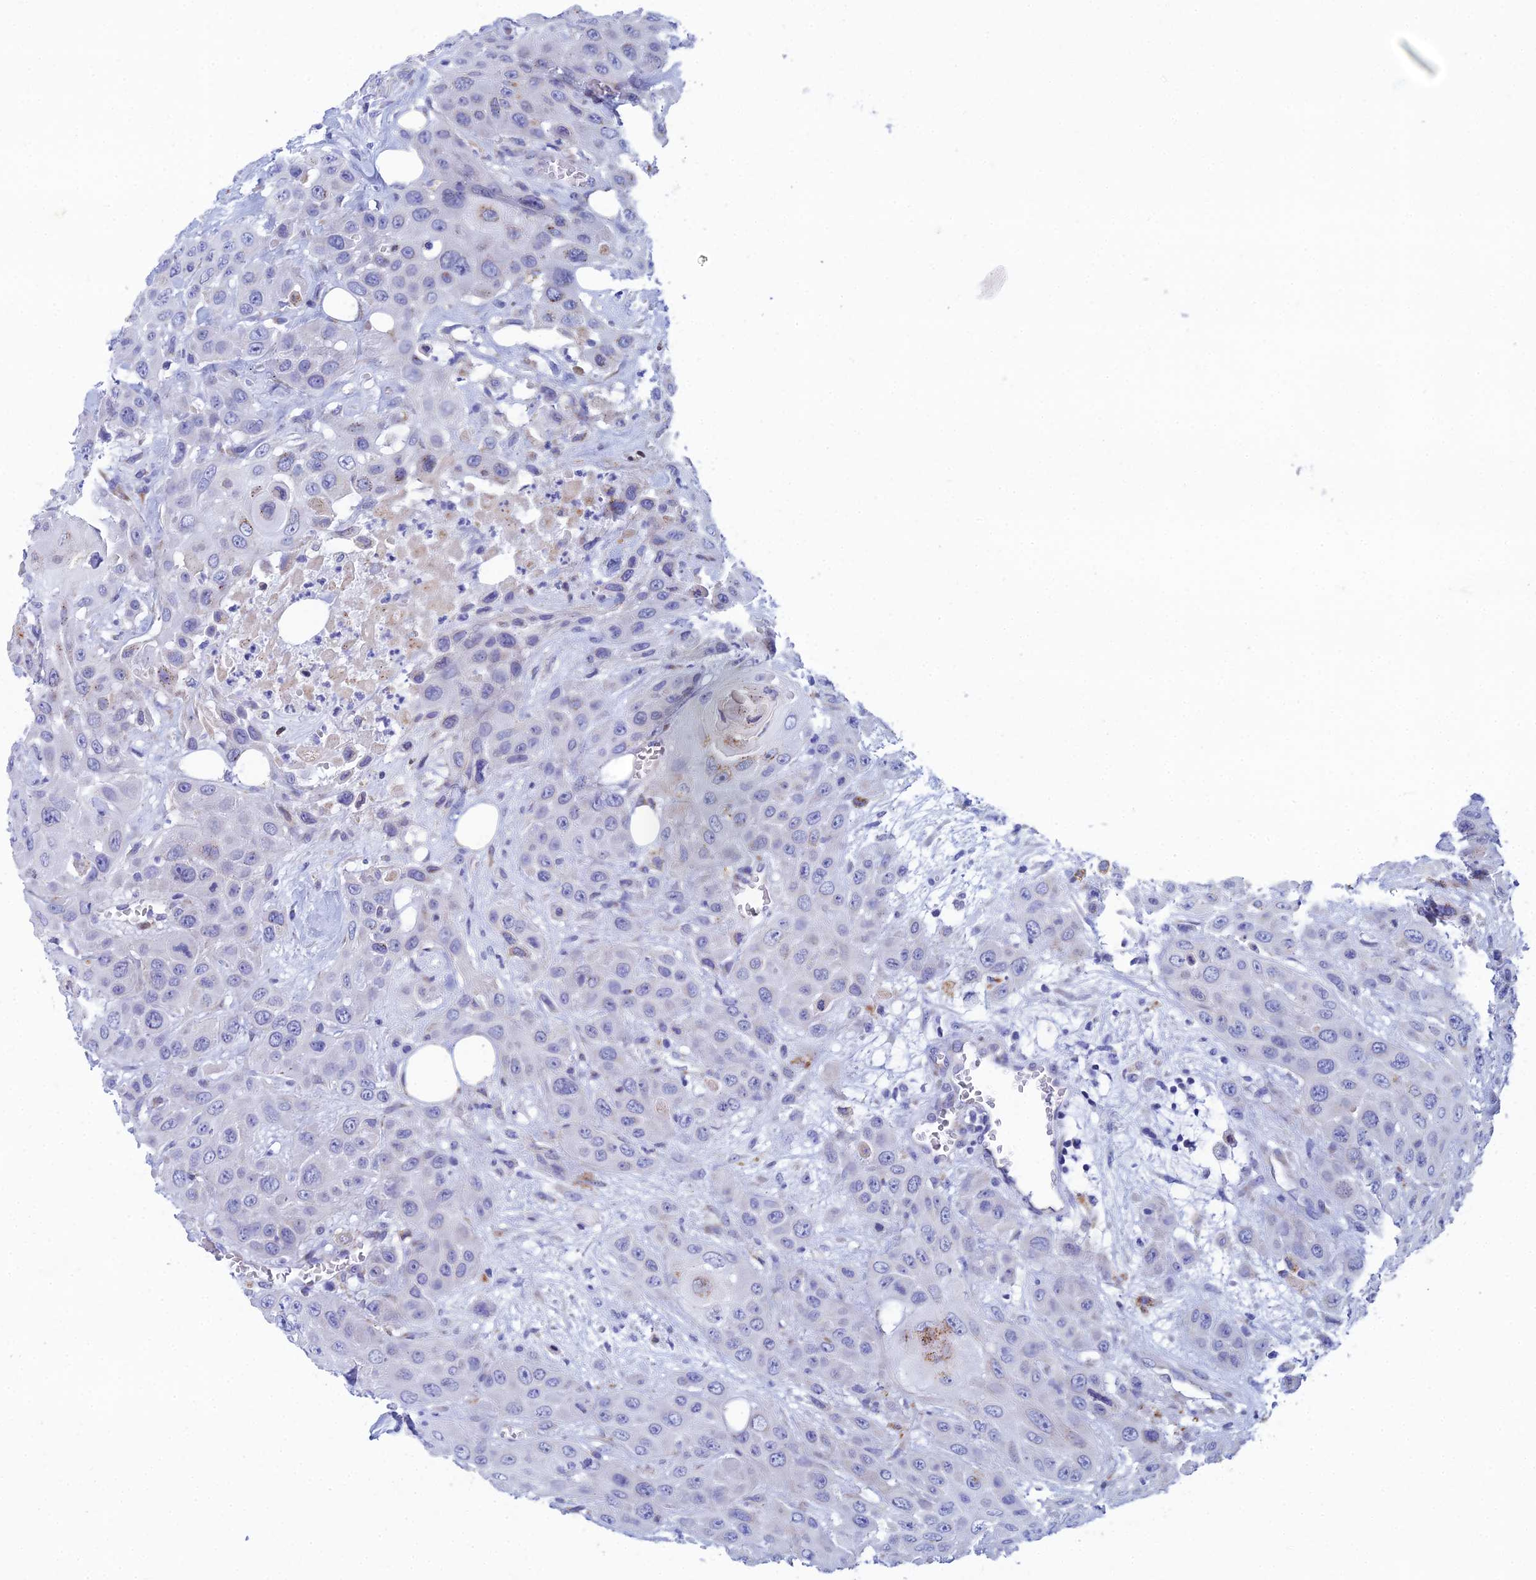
{"staining": {"intensity": "negative", "quantity": "none", "location": "none"}, "tissue": "head and neck cancer", "cell_type": "Tumor cells", "image_type": "cancer", "snomed": [{"axis": "morphology", "description": "Squamous cell carcinoma, NOS"}, {"axis": "topography", "description": "Head-Neck"}], "caption": "This is a micrograph of immunohistochemistry staining of head and neck cancer, which shows no positivity in tumor cells. (Brightfield microscopy of DAB IHC at high magnification).", "gene": "CFAP210", "patient": {"sex": "male", "age": 81}}